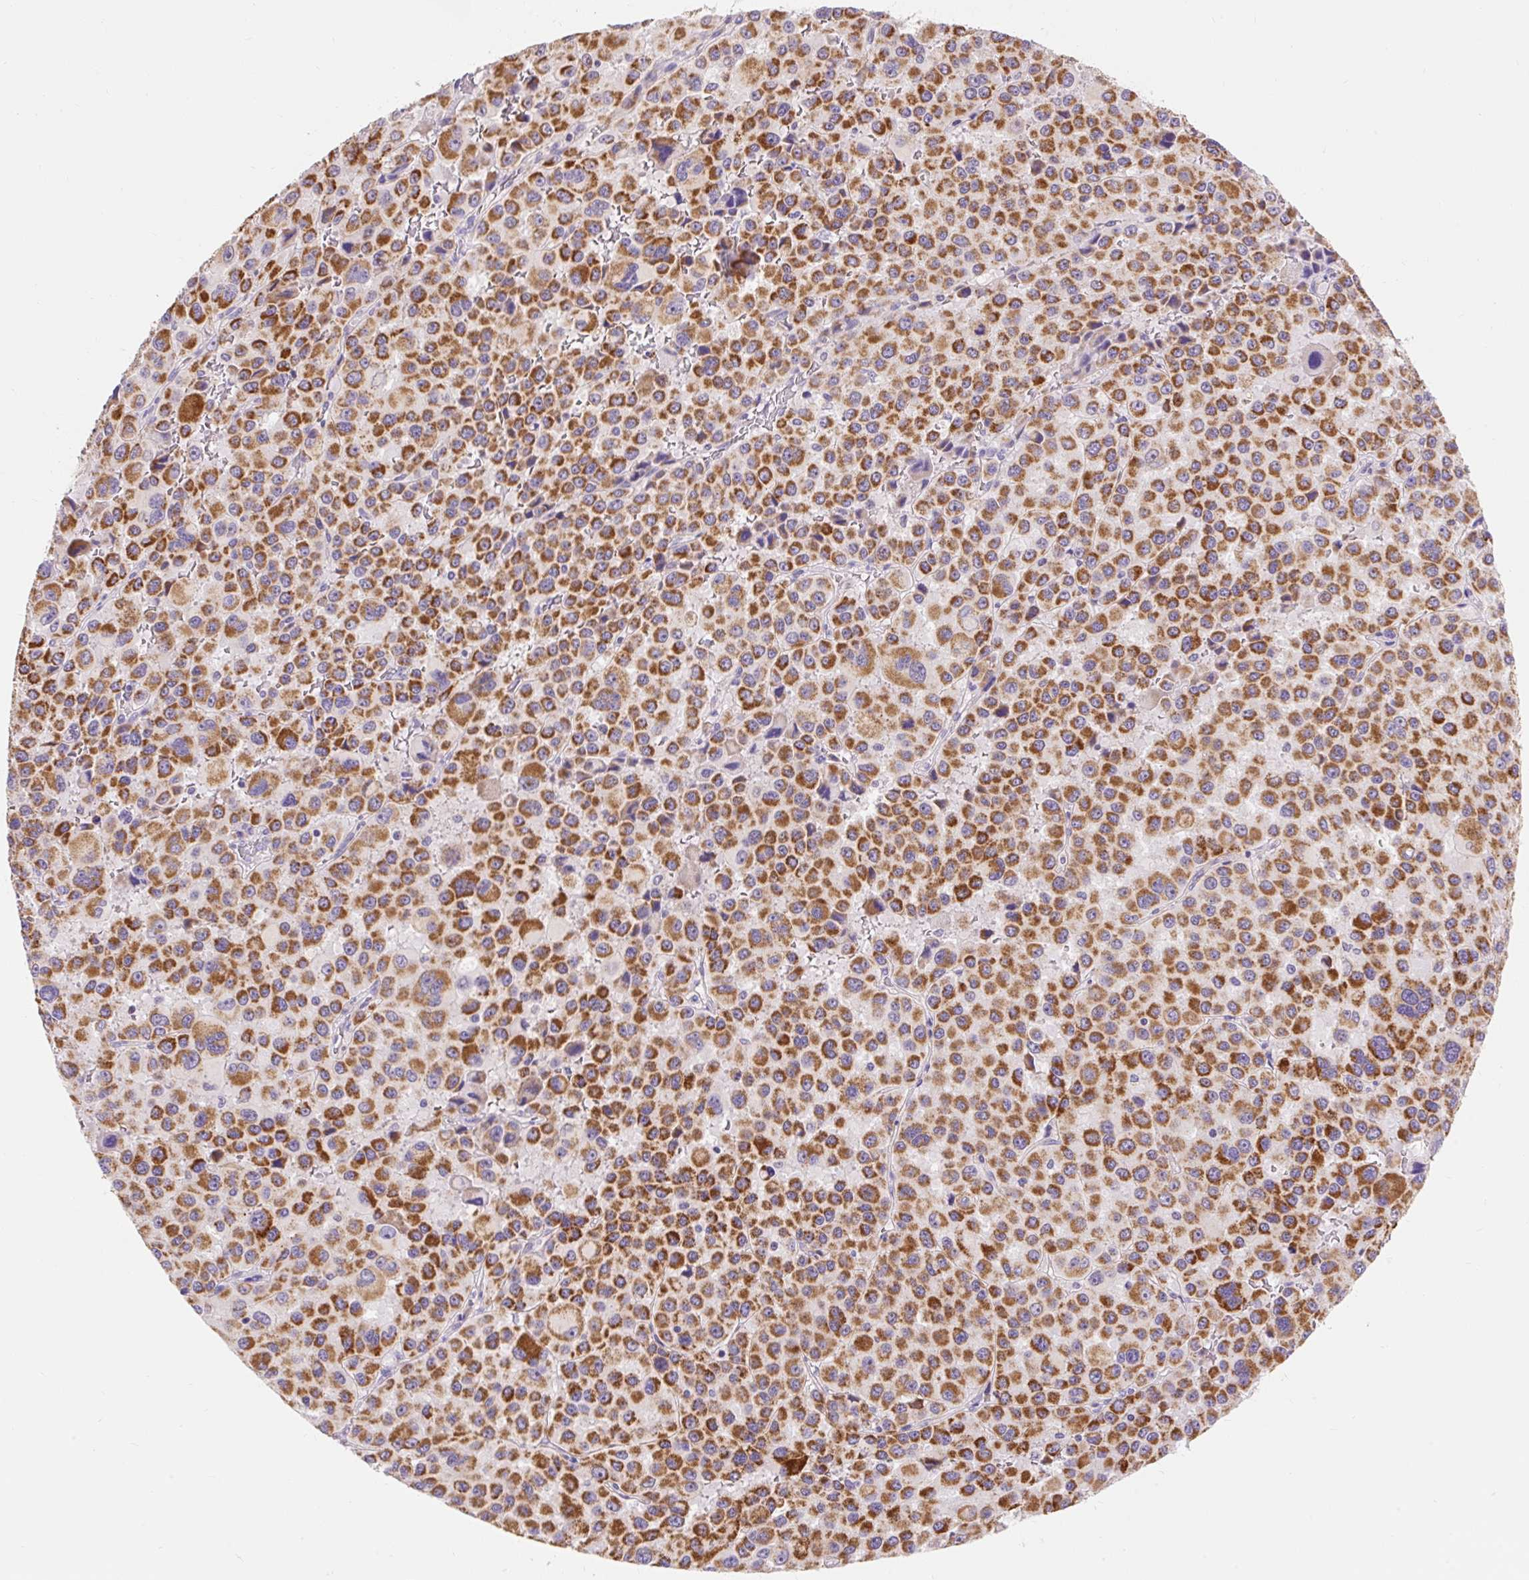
{"staining": {"intensity": "strong", "quantity": ">75%", "location": "cytoplasmic/membranous"}, "tissue": "melanoma", "cell_type": "Tumor cells", "image_type": "cancer", "snomed": [{"axis": "morphology", "description": "Malignant melanoma, Metastatic site"}, {"axis": "topography", "description": "Lymph node"}], "caption": "Brown immunohistochemical staining in human melanoma shows strong cytoplasmic/membranous expression in about >75% of tumor cells. The protein of interest is stained brown, and the nuclei are stained in blue (DAB (3,3'-diaminobenzidine) IHC with brightfield microscopy, high magnification).", "gene": "PMAIP1", "patient": {"sex": "female", "age": 65}}